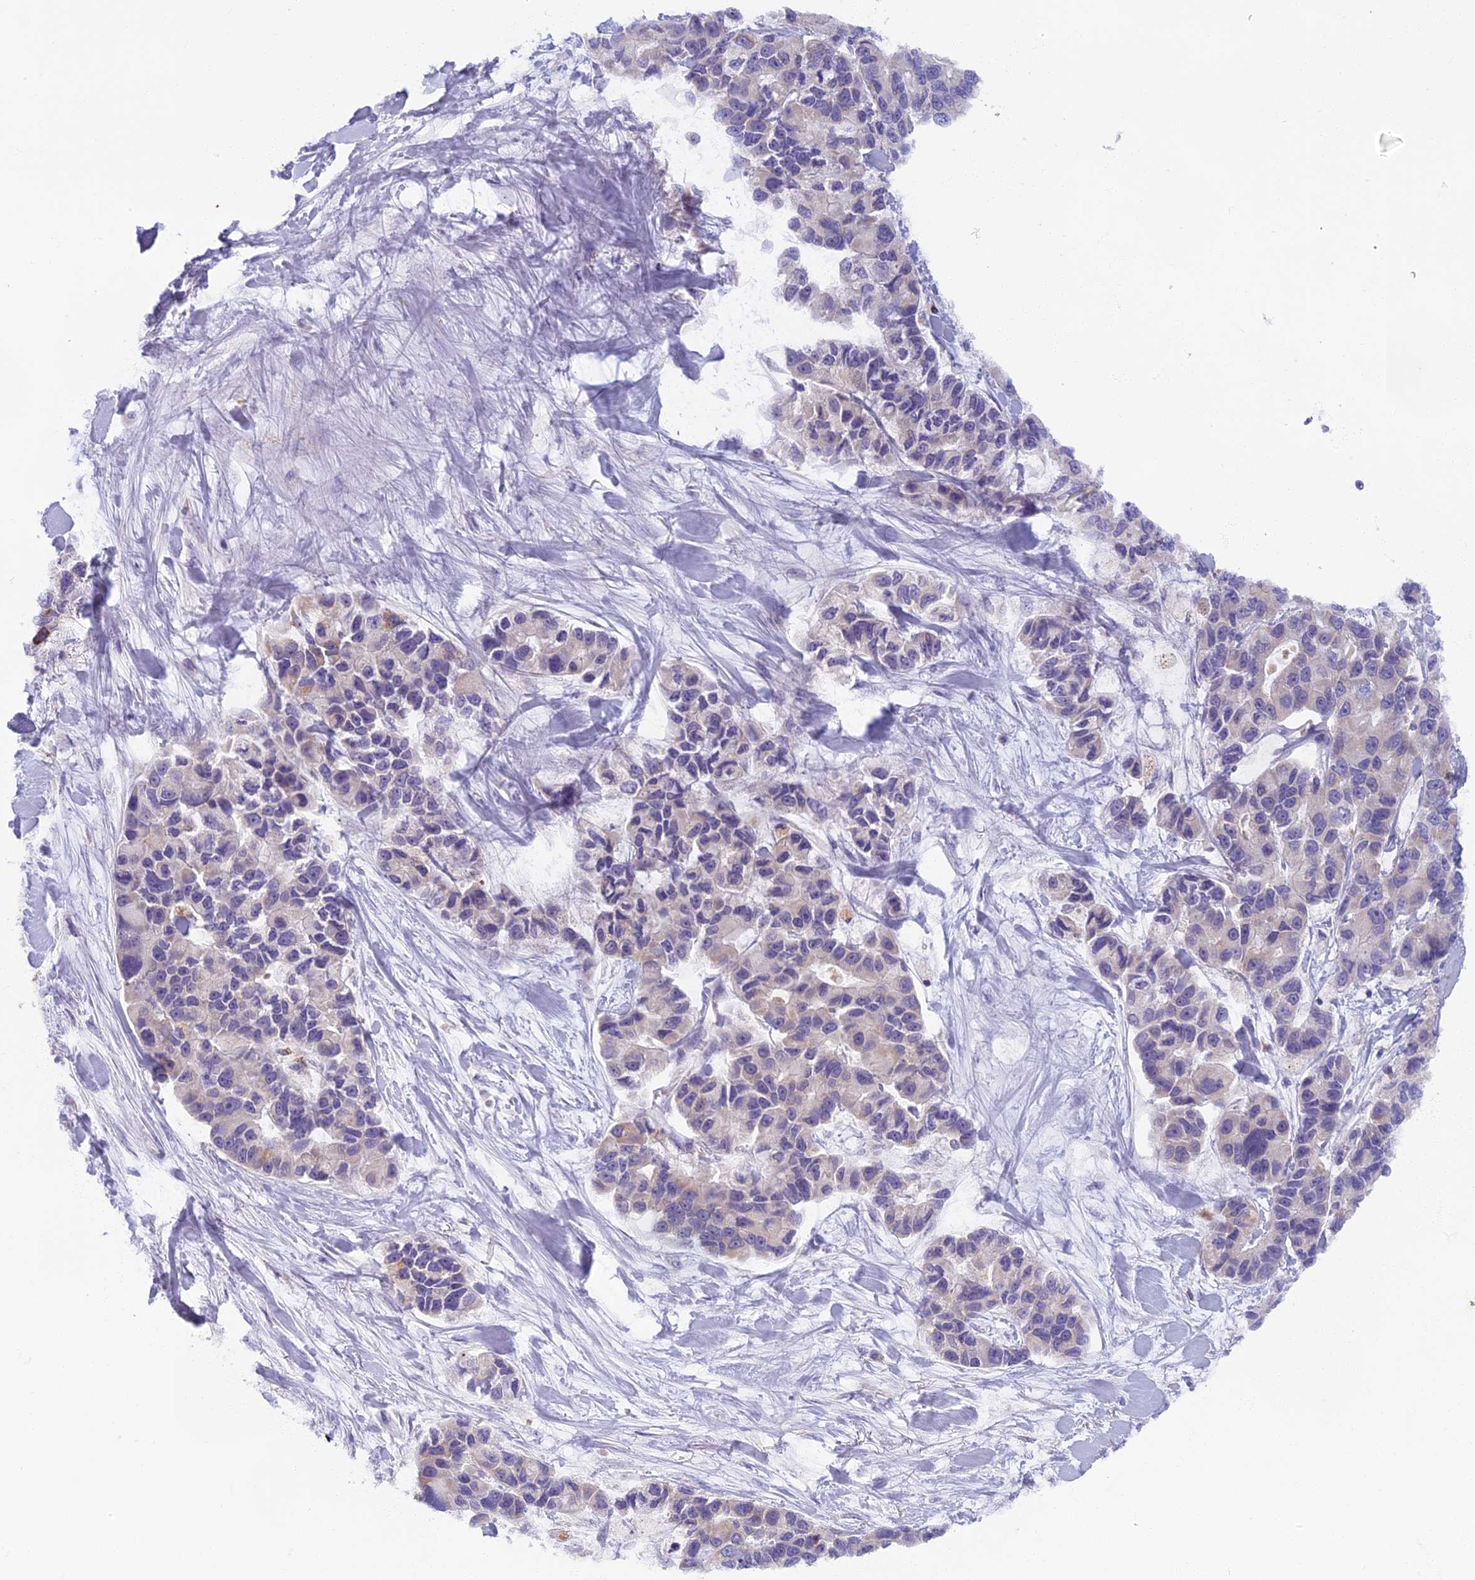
{"staining": {"intensity": "moderate", "quantity": "<25%", "location": "cytoplasmic/membranous"}, "tissue": "lung cancer", "cell_type": "Tumor cells", "image_type": "cancer", "snomed": [{"axis": "morphology", "description": "Adenocarcinoma, NOS"}, {"axis": "topography", "description": "Lung"}], "caption": "Immunohistochemical staining of adenocarcinoma (lung) shows low levels of moderate cytoplasmic/membranous protein staining in about <25% of tumor cells.", "gene": "SEMA7A", "patient": {"sex": "female", "age": 54}}